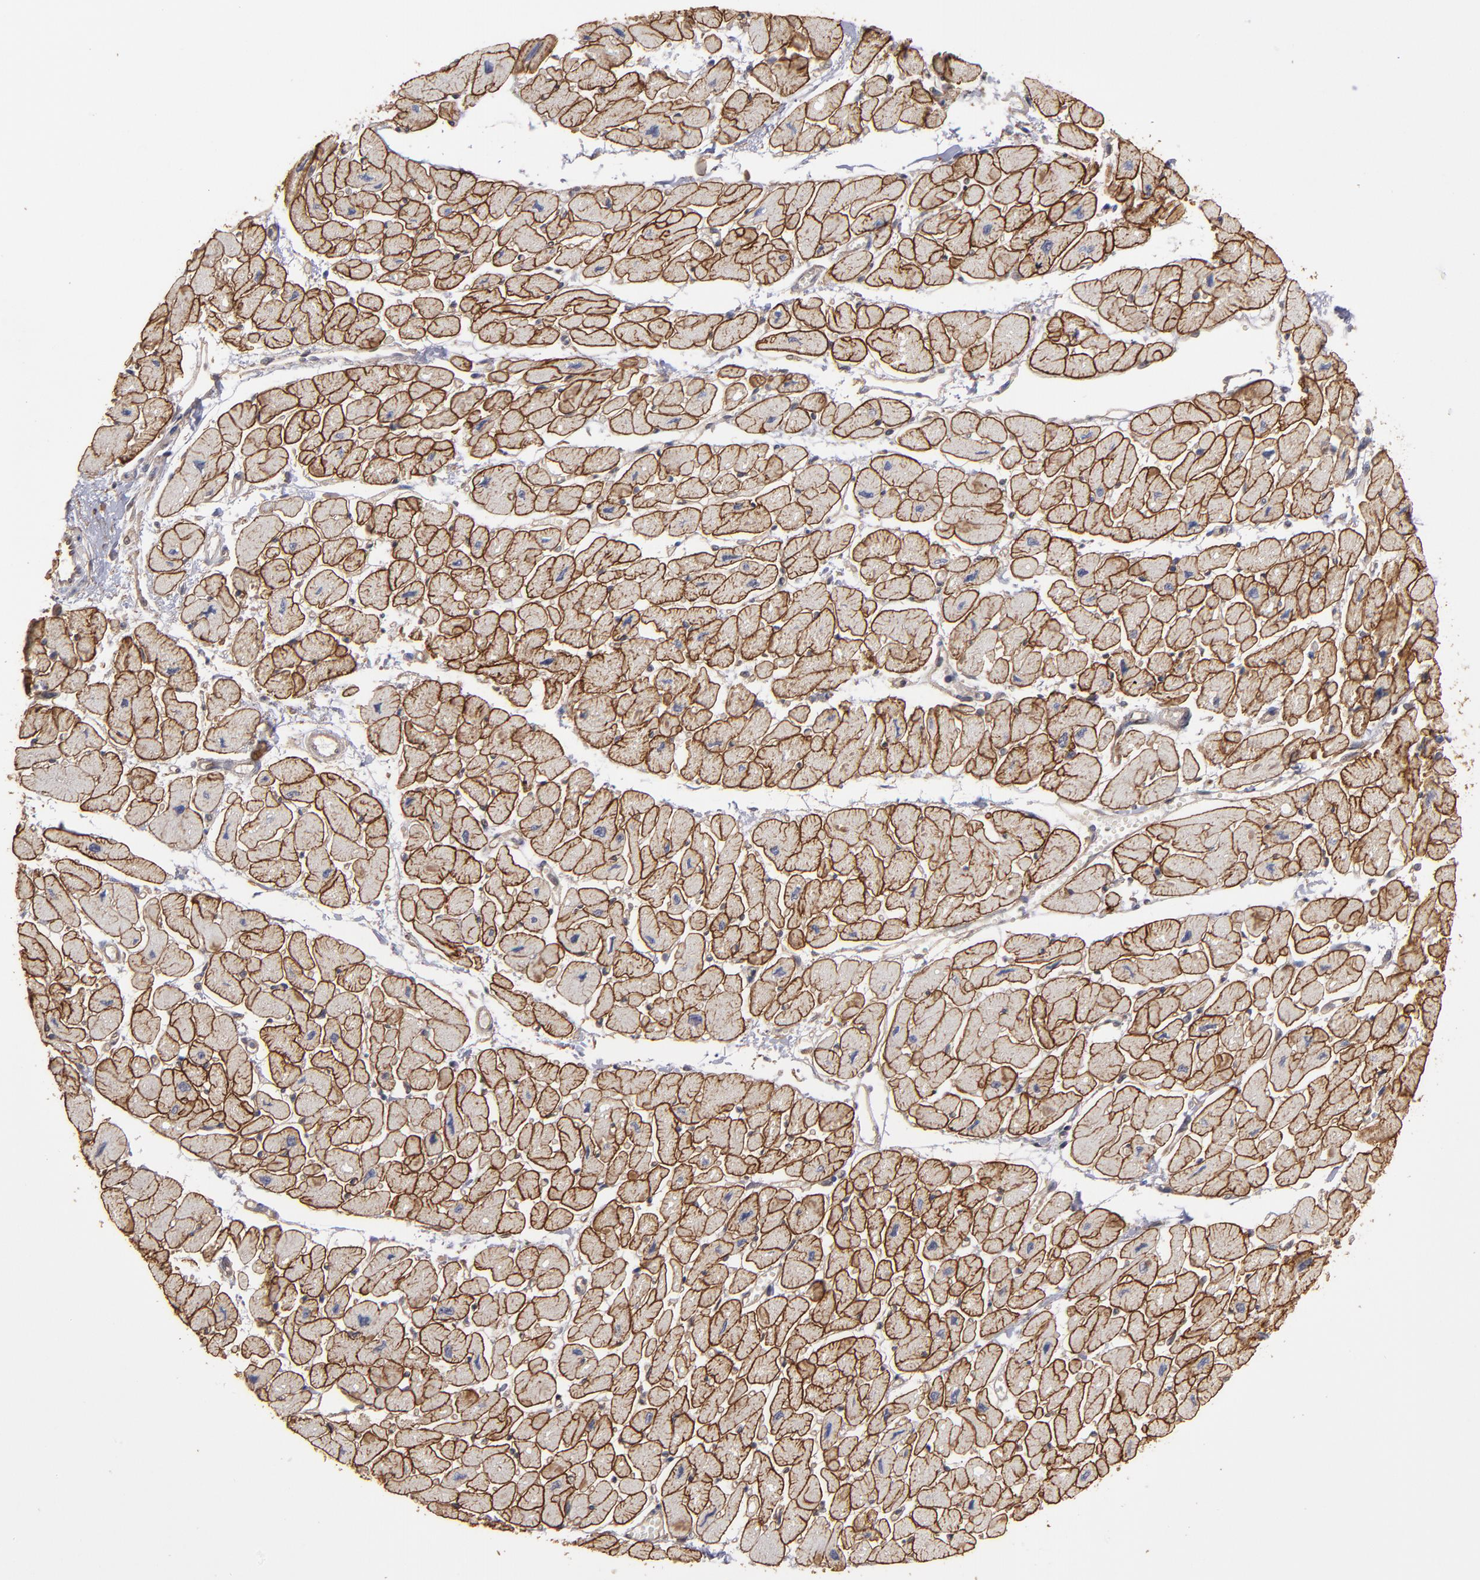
{"staining": {"intensity": "strong", "quantity": ">75%", "location": "cytoplasmic/membranous"}, "tissue": "heart muscle", "cell_type": "Cardiomyocytes", "image_type": "normal", "snomed": [{"axis": "morphology", "description": "Normal tissue, NOS"}, {"axis": "topography", "description": "Heart"}], "caption": "Protein expression by immunohistochemistry demonstrates strong cytoplasmic/membranous expression in approximately >75% of cardiomyocytes in normal heart muscle.", "gene": "DMD", "patient": {"sex": "female", "age": 54}}